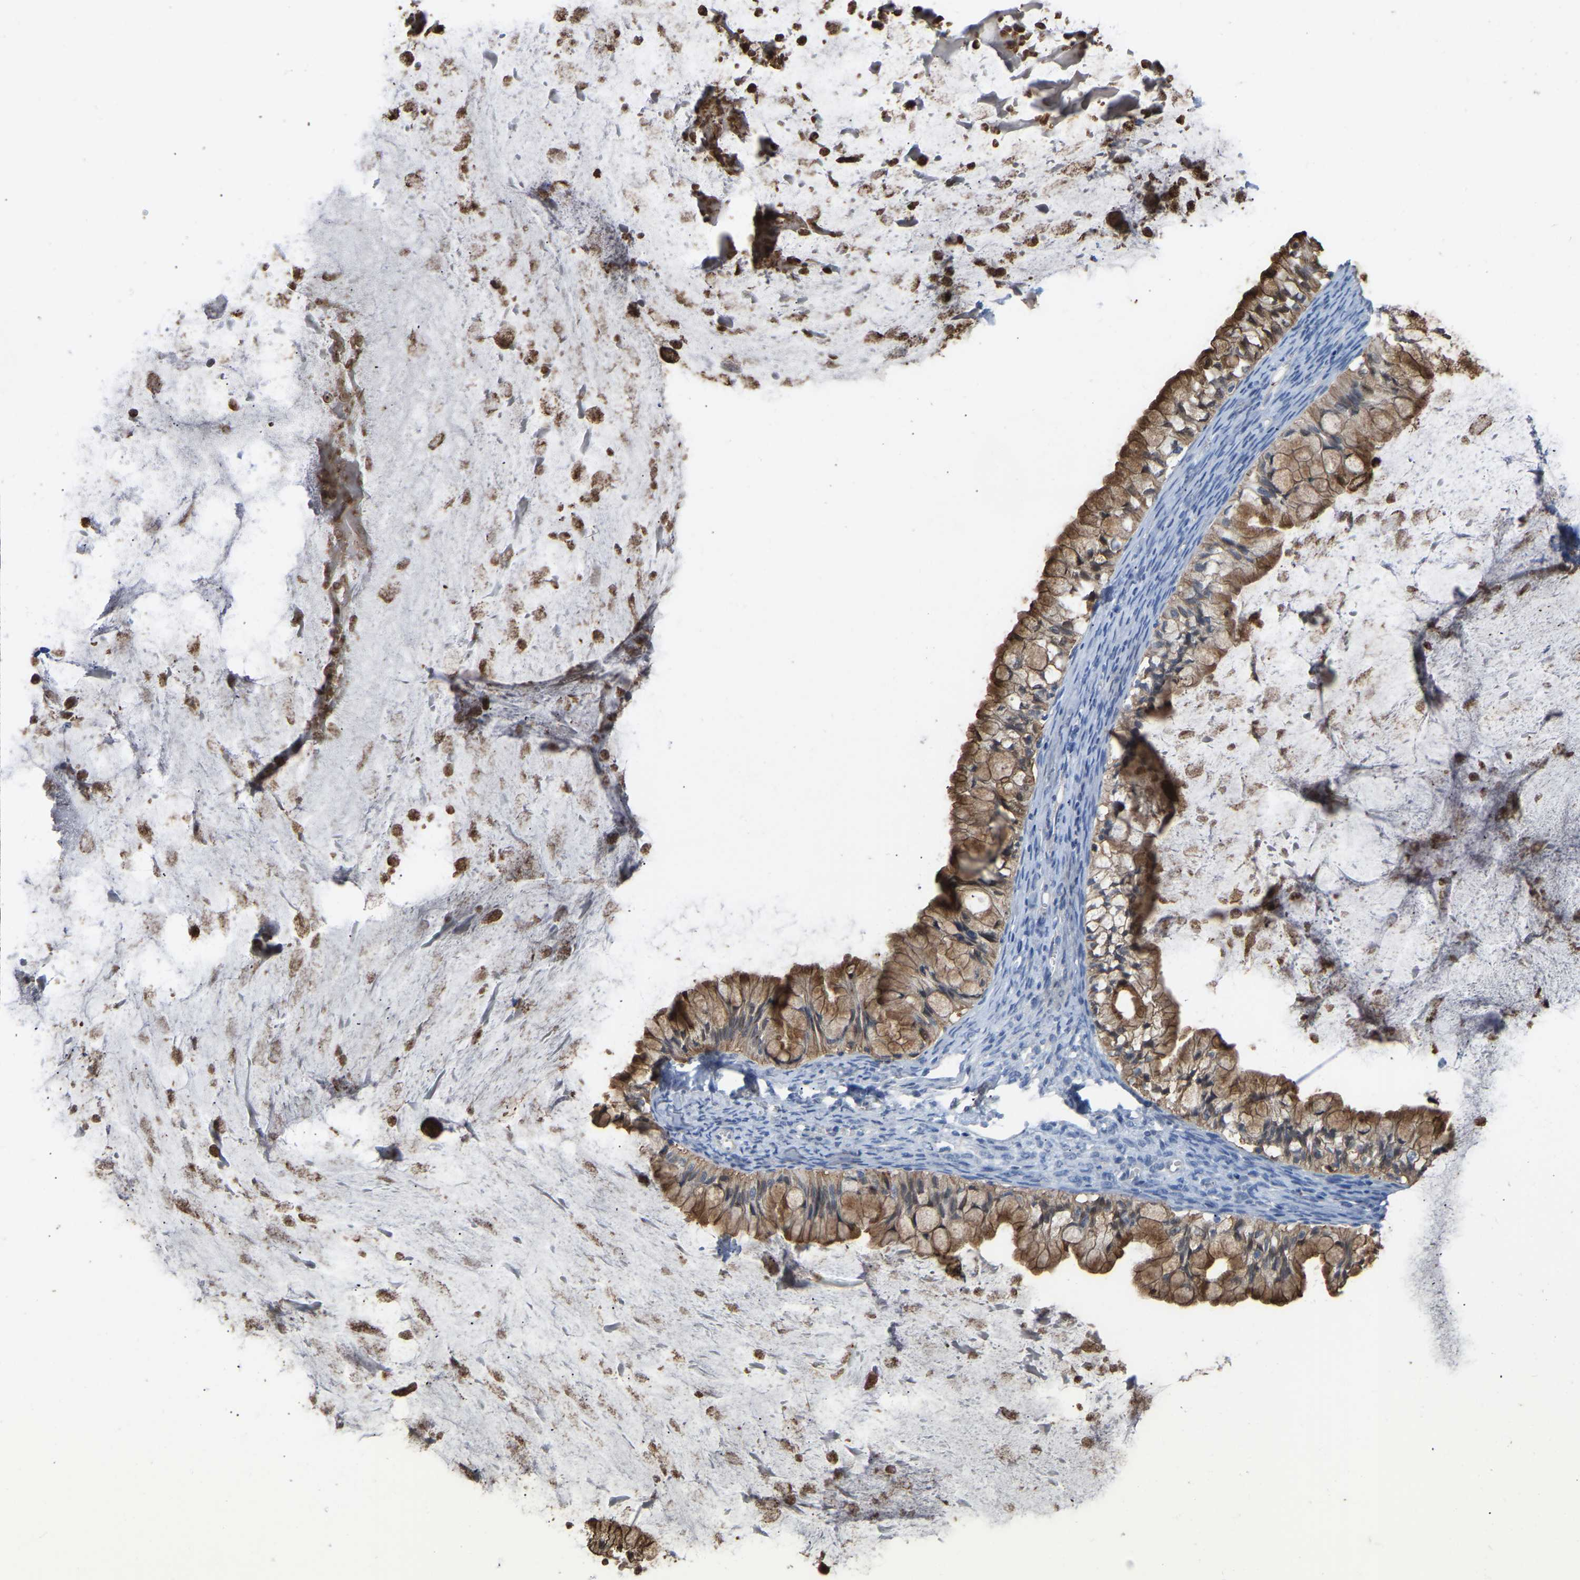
{"staining": {"intensity": "moderate", "quantity": ">75%", "location": "cytoplasmic/membranous"}, "tissue": "ovarian cancer", "cell_type": "Tumor cells", "image_type": "cancer", "snomed": [{"axis": "morphology", "description": "Cystadenocarcinoma, mucinous, NOS"}, {"axis": "topography", "description": "Ovary"}], "caption": "Immunohistochemical staining of mucinous cystadenocarcinoma (ovarian) demonstrates moderate cytoplasmic/membranous protein staining in about >75% of tumor cells. (Stains: DAB in brown, nuclei in blue, Microscopy: brightfield microscopy at high magnification).", "gene": "ZNF449", "patient": {"sex": "female", "age": 57}}